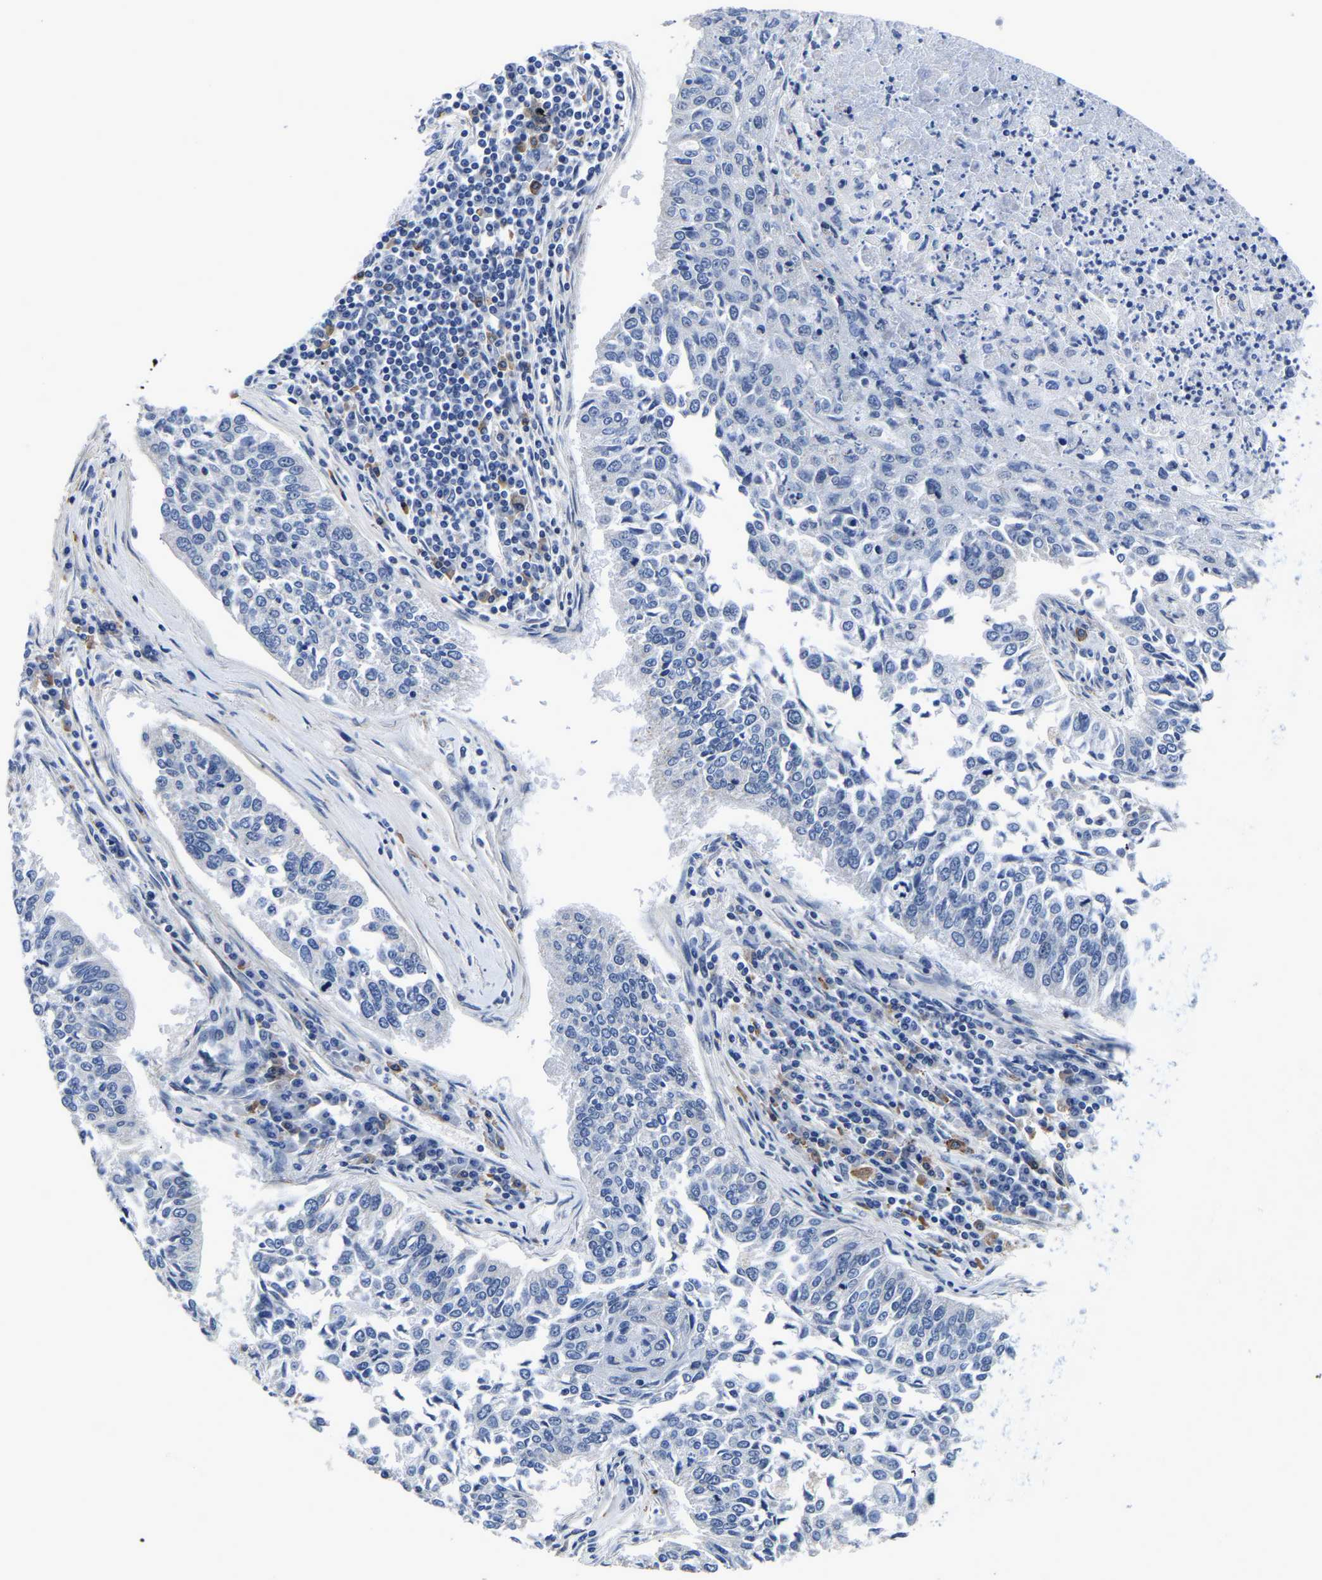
{"staining": {"intensity": "negative", "quantity": "none", "location": "none"}, "tissue": "lung cancer", "cell_type": "Tumor cells", "image_type": "cancer", "snomed": [{"axis": "morphology", "description": "Normal tissue, NOS"}, {"axis": "morphology", "description": "Squamous cell carcinoma, NOS"}, {"axis": "topography", "description": "Cartilage tissue"}, {"axis": "topography", "description": "Bronchus"}, {"axis": "topography", "description": "Lung"}], "caption": "IHC of lung squamous cell carcinoma reveals no positivity in tumor cells. The staining is performed using DAB (3,3'-diaminobenzidine) brown chromogen with nuclei counter-stained in using hematoxylin.", "gene": "PDLIM7", "patient": {"sex": "female", "age": 49}}